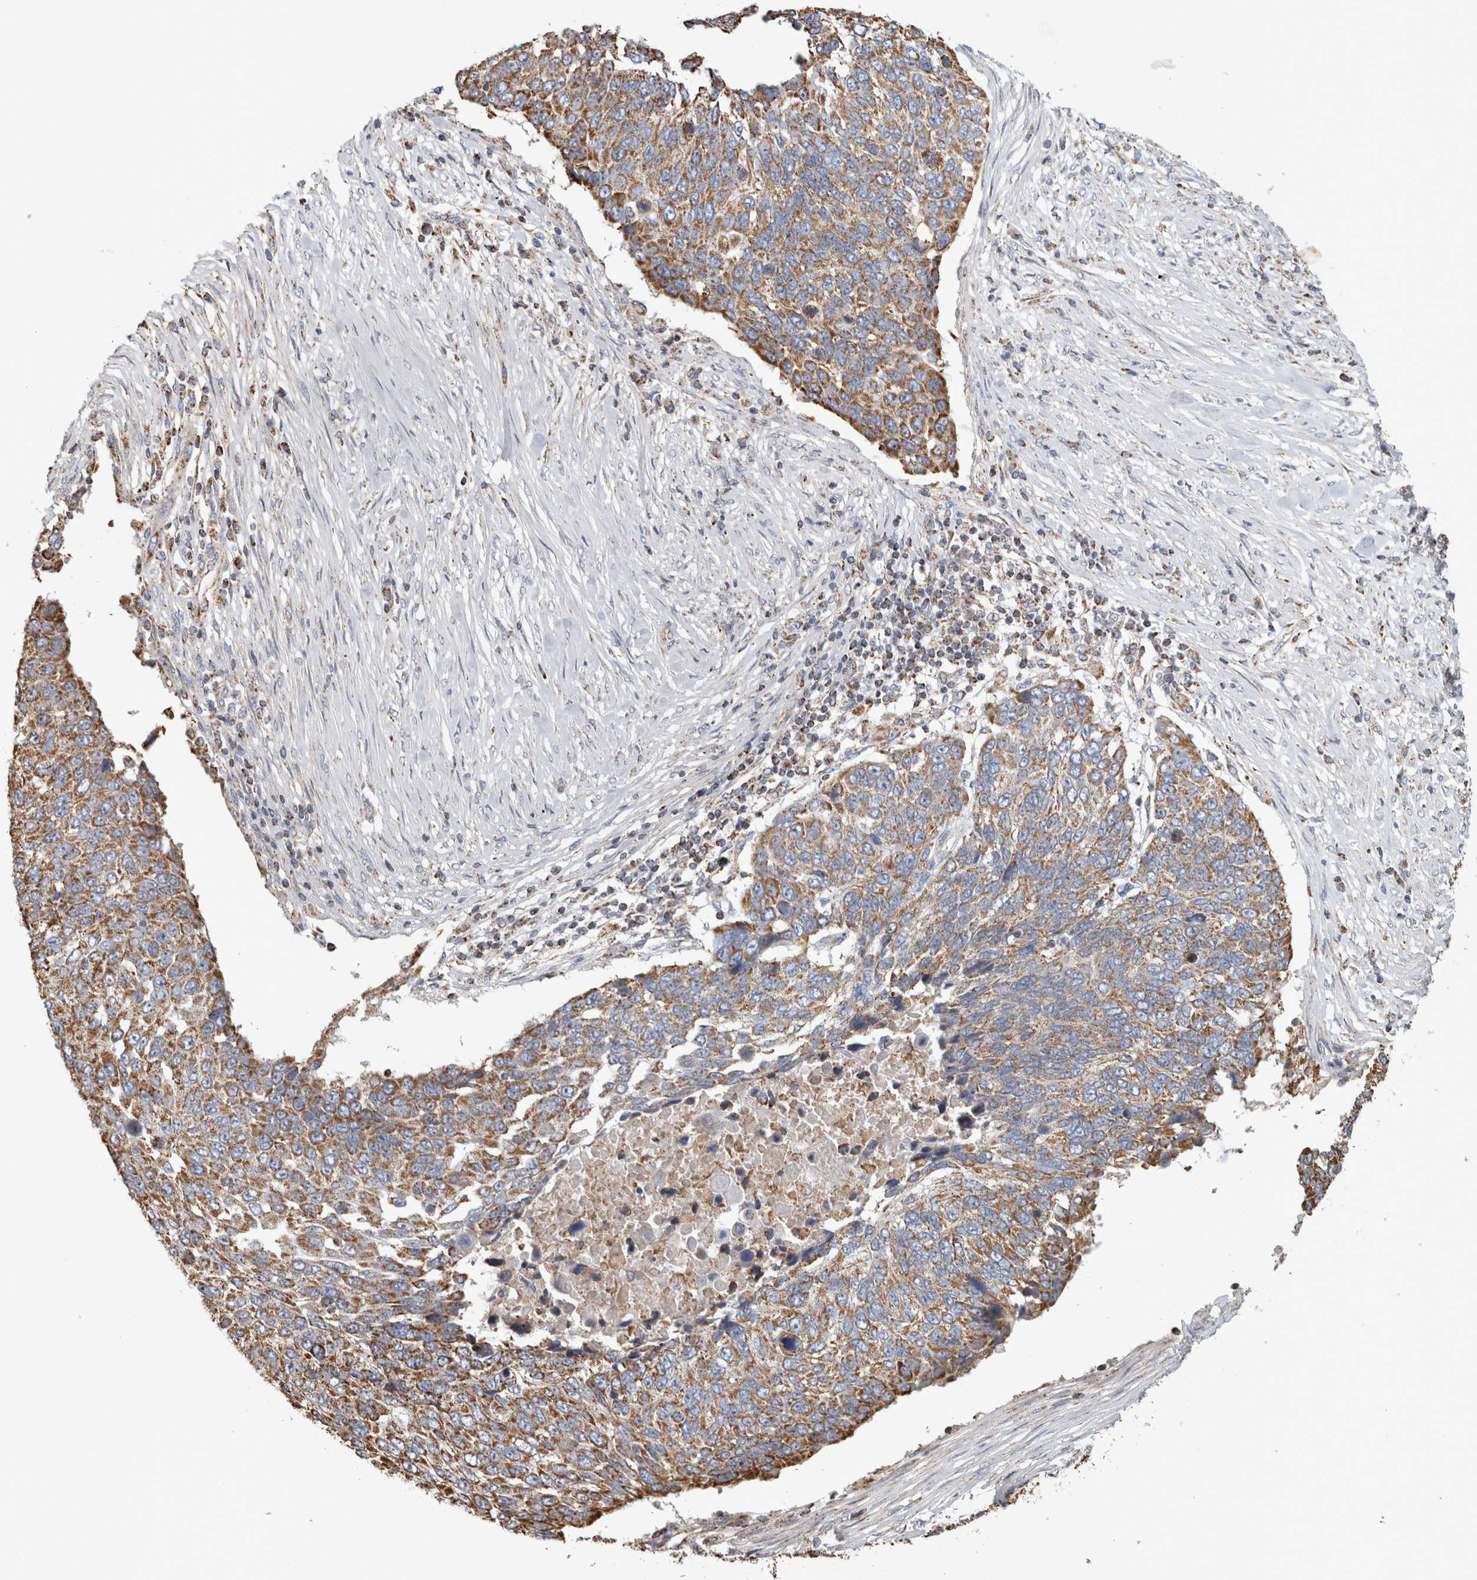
{"staining": {"intensity": "moderate", "quantity": ">75%", "location": "cytoplasmic/membranous"}, "tissue": "lung cancer", "cell_type": "Tumor cells", "image_type": "cancer", "snomed": [{"axis": "morphology", "description": "Squamous cell carcinoma, NOS"}, {"axis": "topography", "description": "Lung"}], "caption": "This is a photomicrograph of IHC staining of squamous cell carcinoma (lung), which shows moderate staining in the cytoplasmic/membranous of tumor cells.", "gene": "ST8SIA1", "patient": {"sex": "male", "age": 66}}